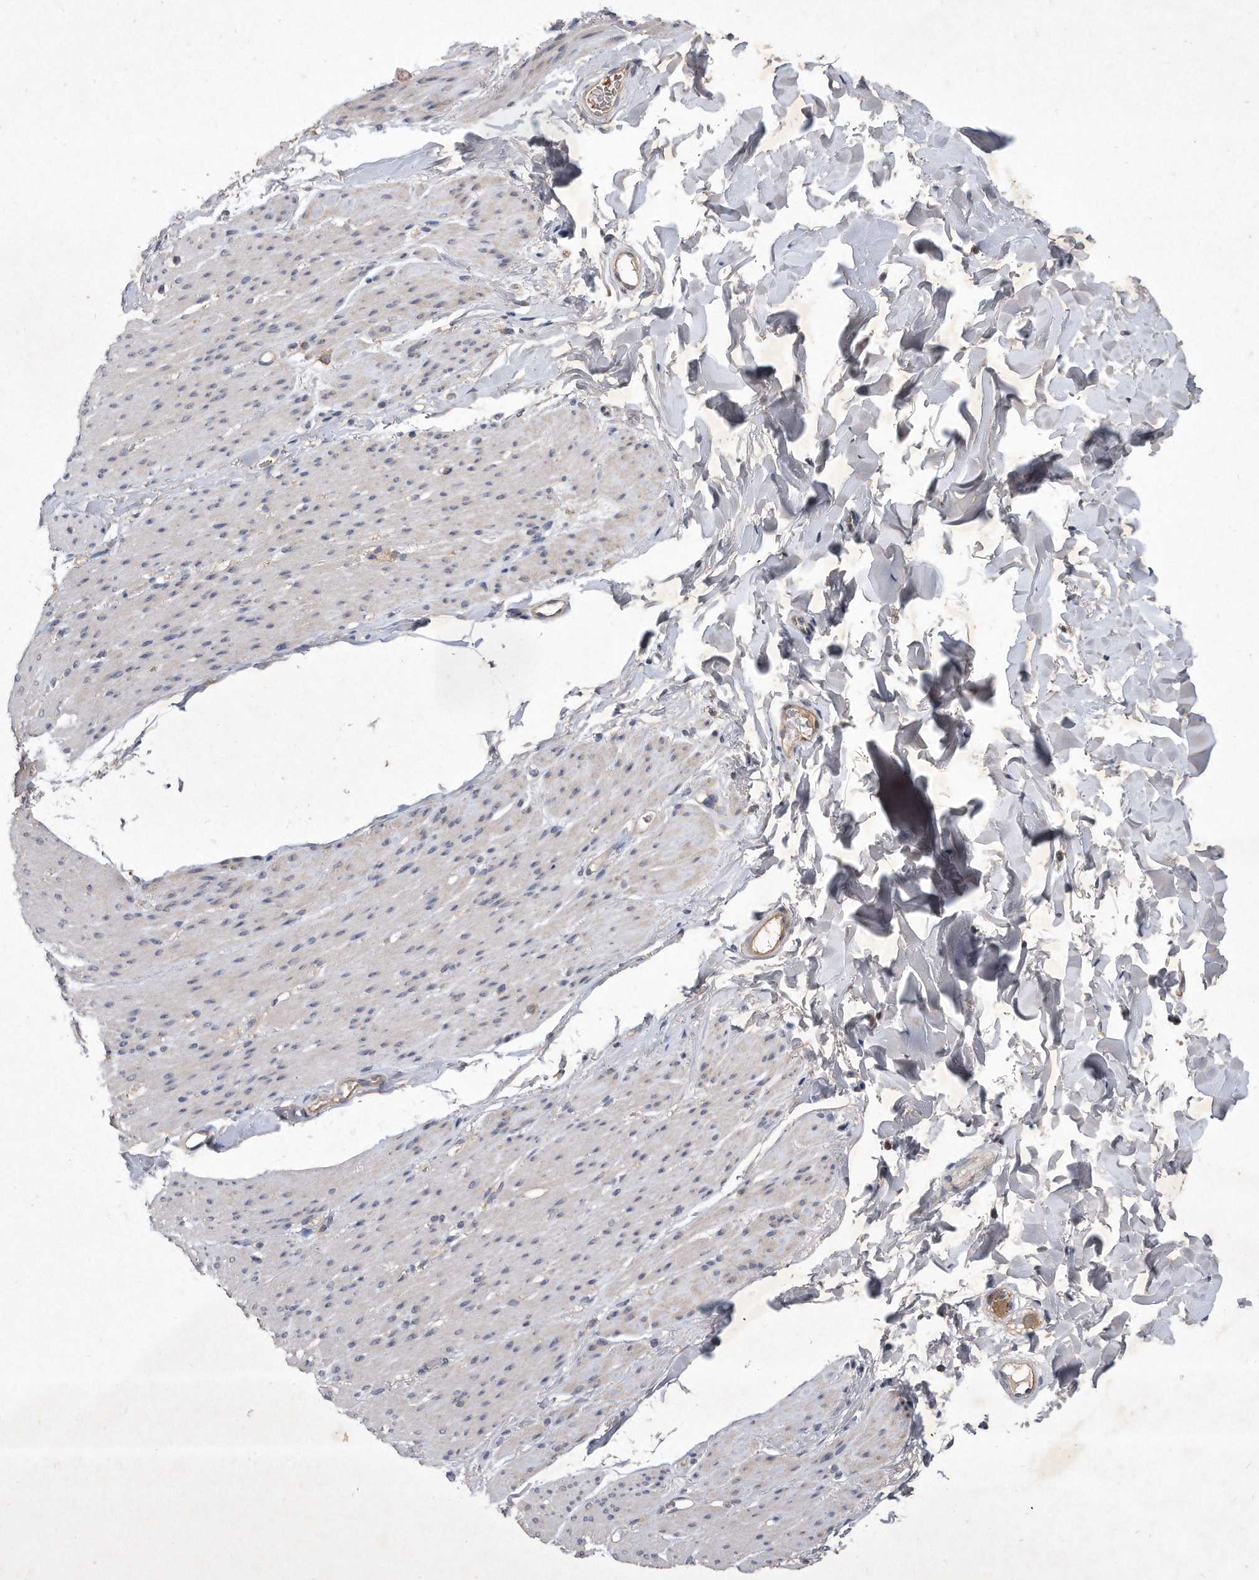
{"staining": {"intensity": "negative", "quantity": "none", "location": "none"}, "tissue": "smooth muscle", "cell_type": "Smooth muscle cells", "image_type": "normal", "snomed": [{"axis": "morphology", "description": "Normal tissue, NOS"}, {"axis": "topography", "description": "Colon"}, {"axis": "topography", "description": "Peripheral nerve tissue"}], "caption": "The immunohistochemistry (IHC) micrograph has no significant staining in smooth muscle cells of smooth muscle. (DAB (3,3'-diaminobenzidine) immunohistochemistry, high magnification).", "gene": "PGBD2", "patient": {"sex": "female", "age": 61}}